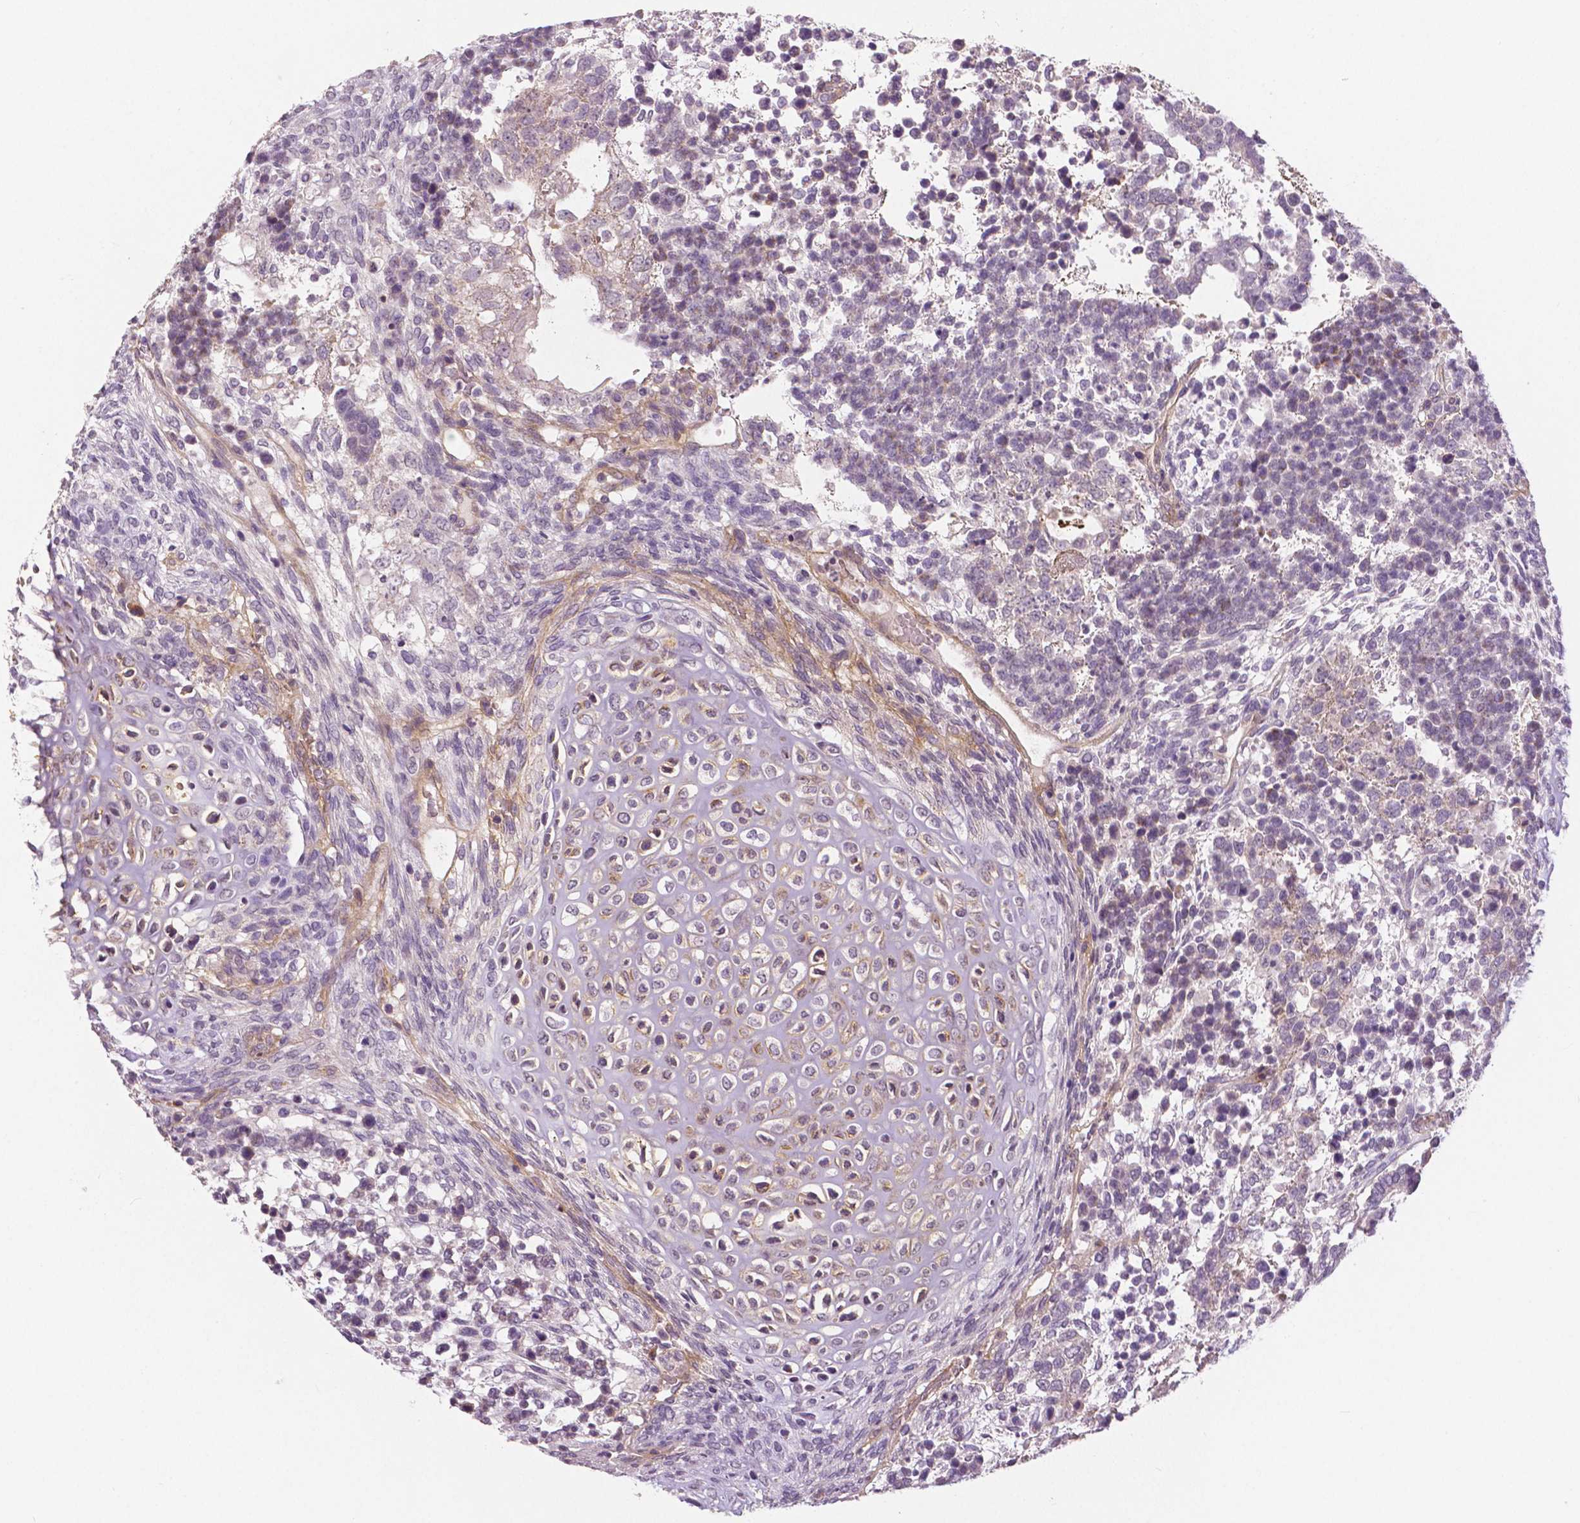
{"staining": {"intensity": "negative", "quantity": "none", "location": "none"}, "tissue": "testis cancer", "cell_type": "Tumor cells", "image_type": "cancer", "snomed": [{"axis": "morphology", "description": "Carcinoma, Embryonal, NOS"}, {"axis": "topography", "description": "Testis"}], "caption": "IHC of human testis cancer demonstrates no staining in tumor cells.", "gene": "FLT1", "patient": {"sex": "male", "age": 23}}